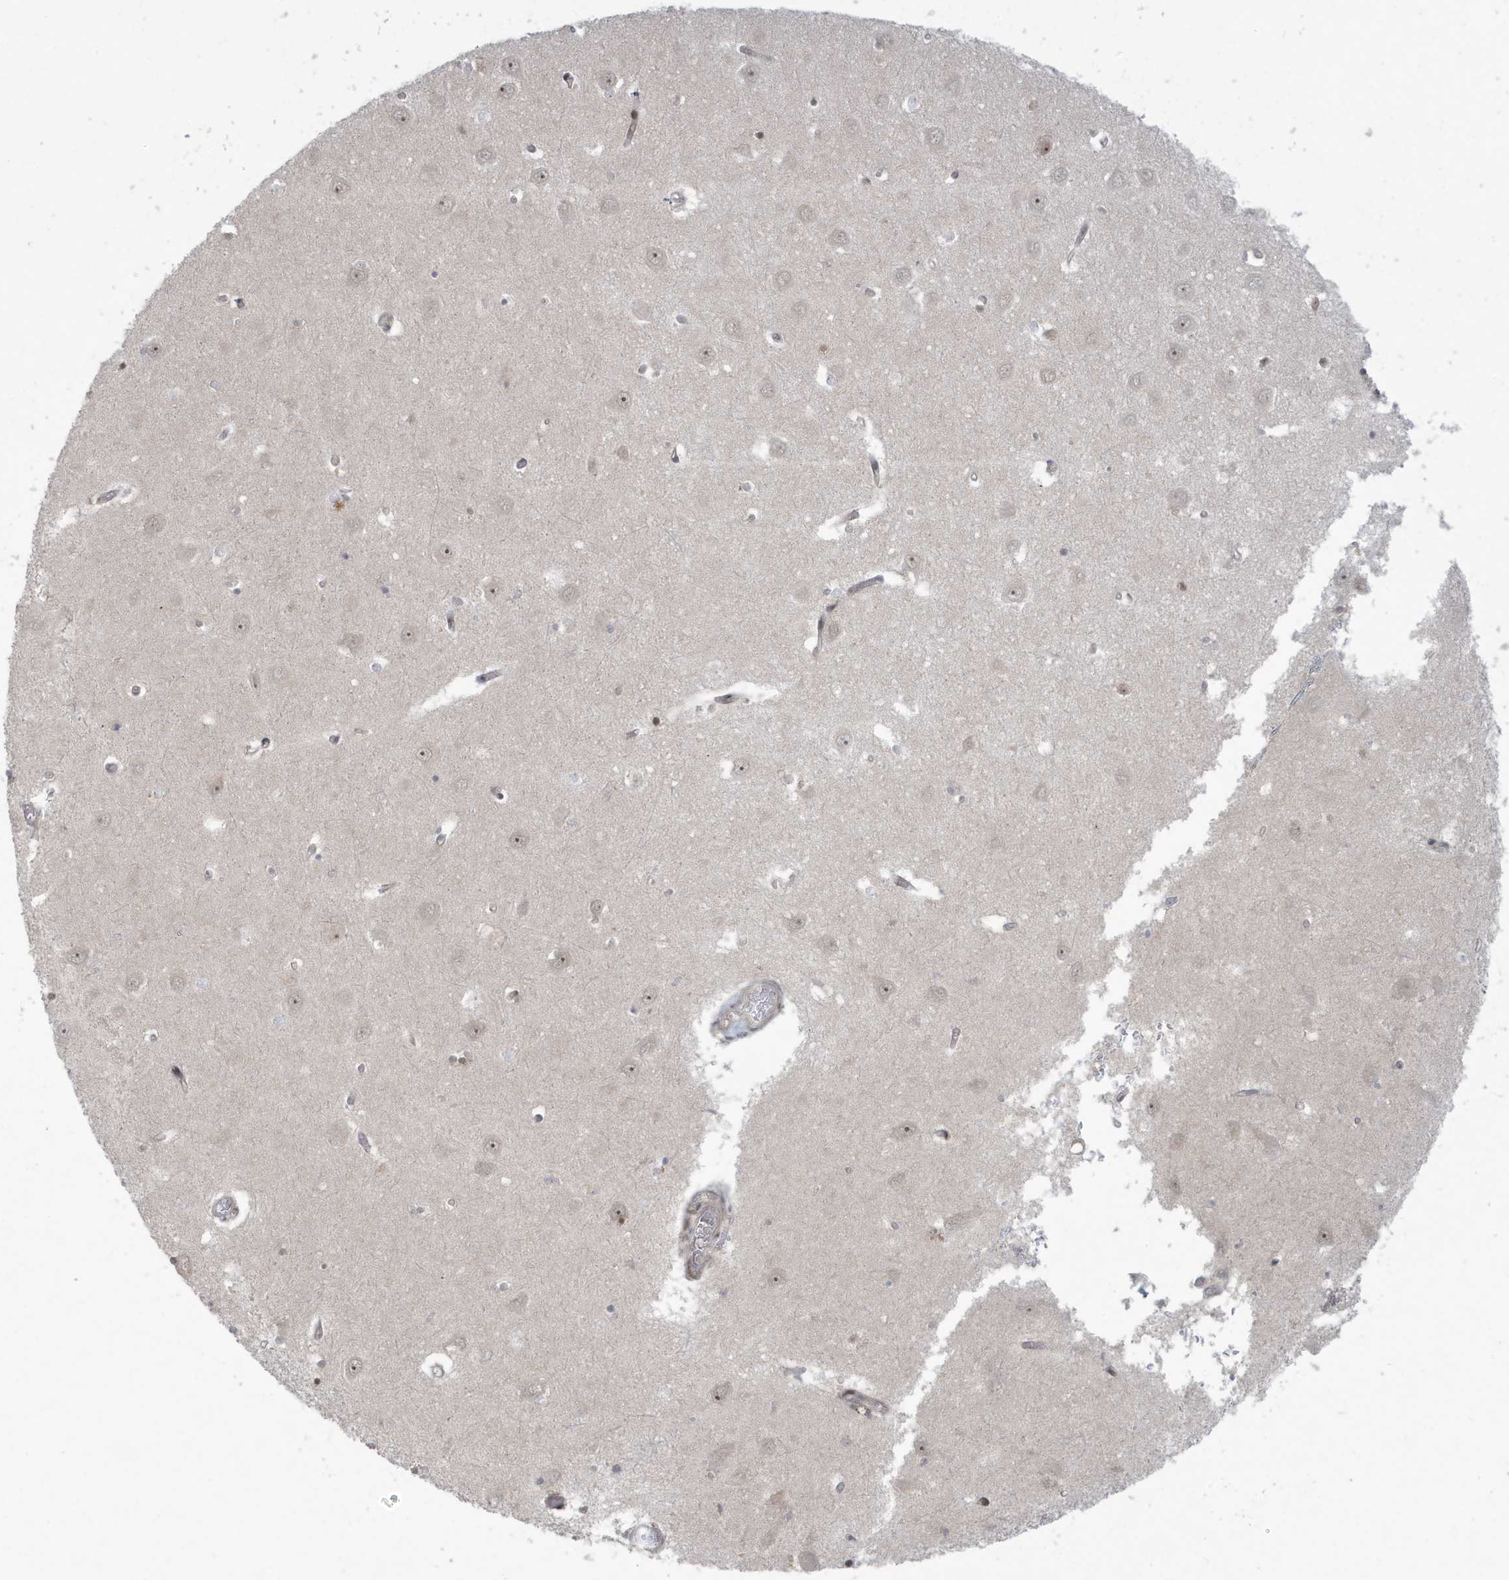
{"staining": {"intensity": "negative", "quantity": "none", "location": "none"}, "tissue": "hippocampus", "cell_type": "Glial cells", "image_type": "normal", "snomed": [{"axis": "morphology", "description": "Normal tissue, NOS"}, {"axis": "topography", "description": "Hippocampus"}], "caption": "Protein analysis of normal hippocampus demonstrates no significant expression in glial cells. The staining is performed using DAB brown chromogen with nuclei counter-stained in using hematoxylin.", "gene": "C1orf52", "patient": {"sex": "male", "age": 70}}